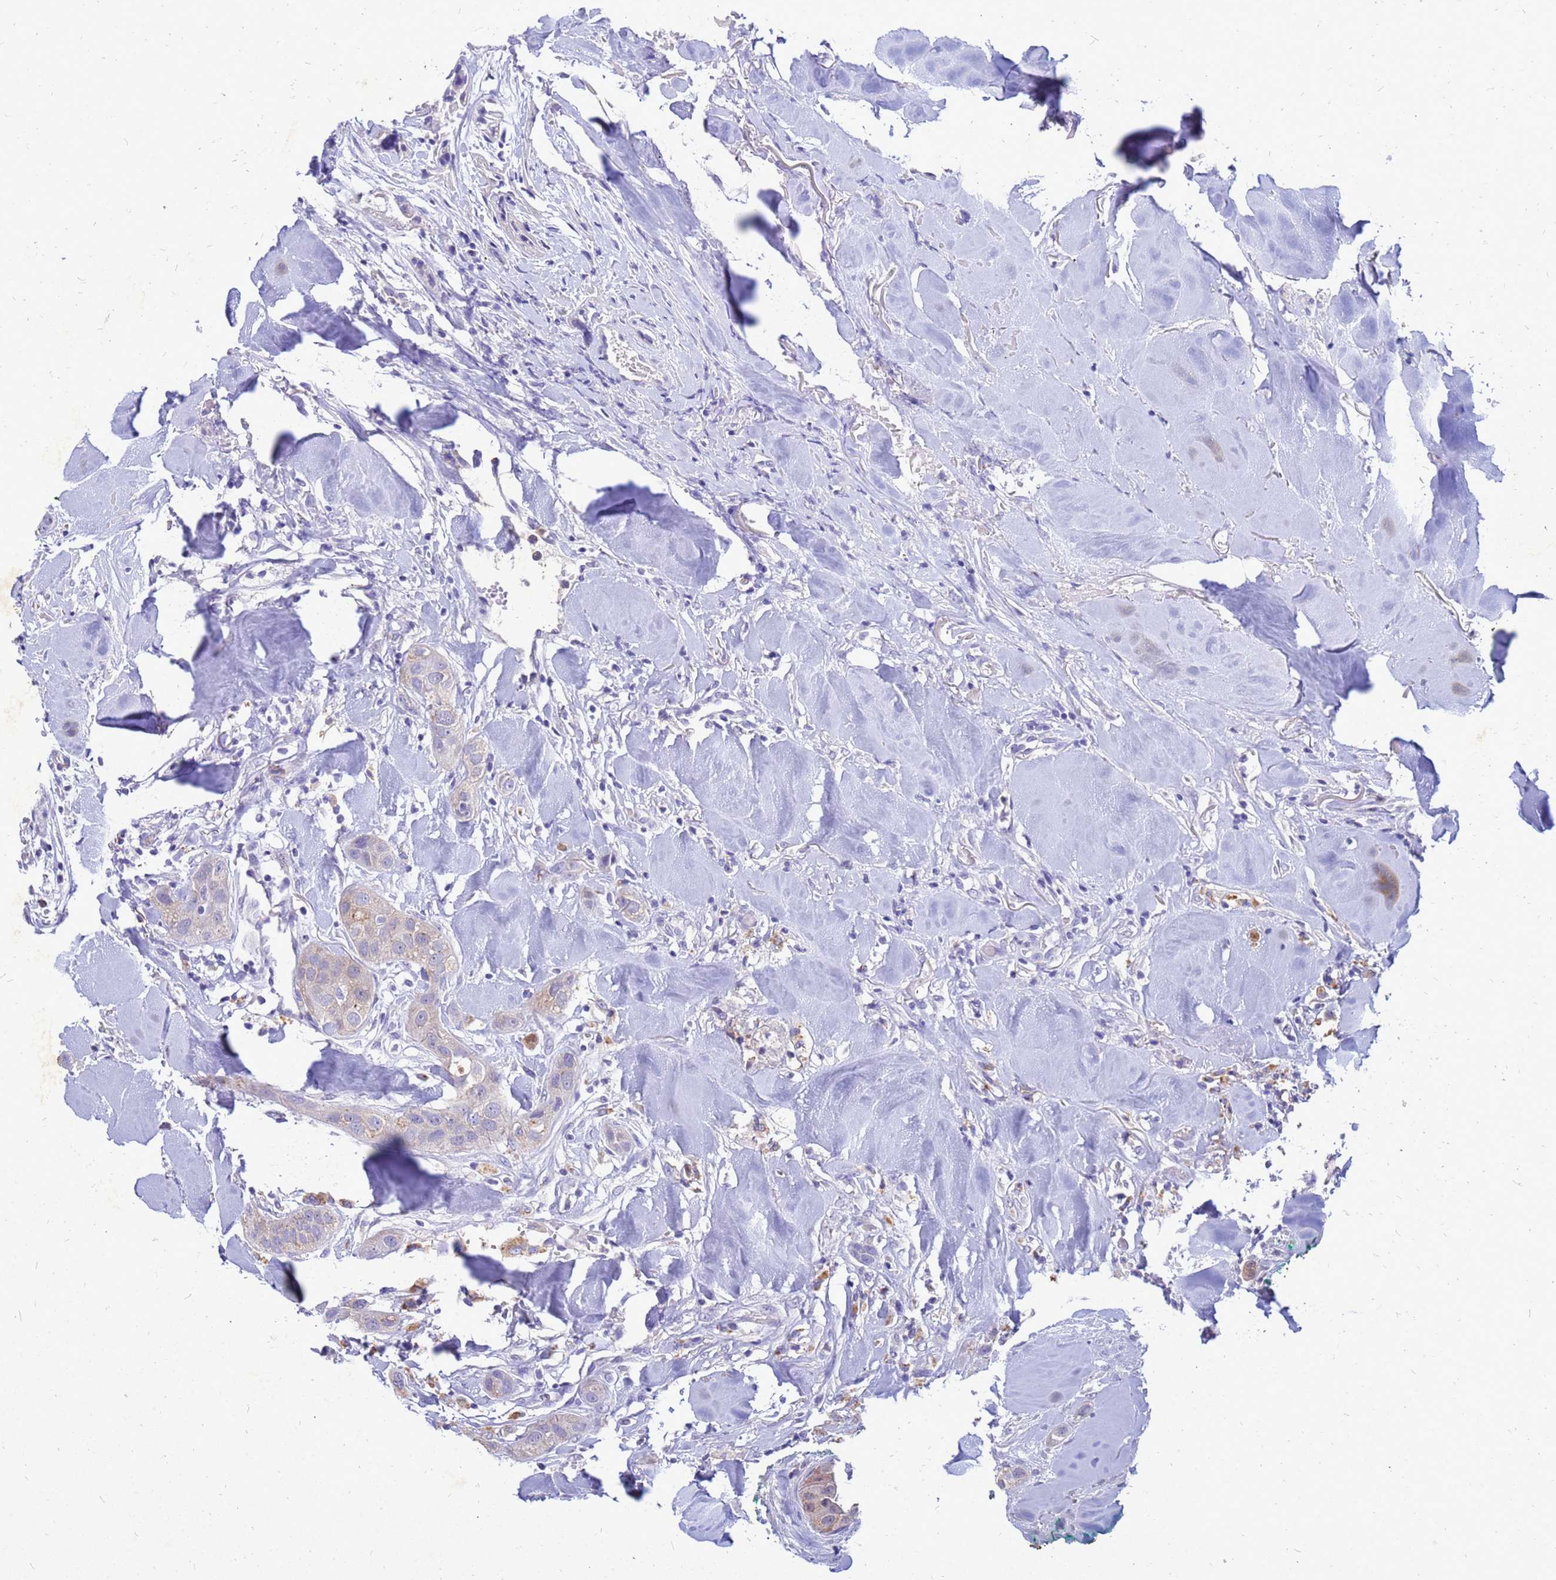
{"staining": {"intensity": "negative", "quantity": "none", "location": "none"}, "tissue": "head and neck cancer", "cell_type": "Tumor cells", "image_type": "cancer", "snomed": [{"axis": "morphology", "description": "Normal tissue, NOS"}, {"axis": "morphology", "description": "Squamous cell carcinoma, NOS"}, {"axis": "topography", "description": "Skeletal muscle"}, {"axis": "topography", "description": "Head-Neck"}], "caption": "Tumor cells are negative for protein expression in human squamous cell carcinoma (head and neck).", "gene": "AKR1C1", "patient": {"sex": "male", "age": 51}}